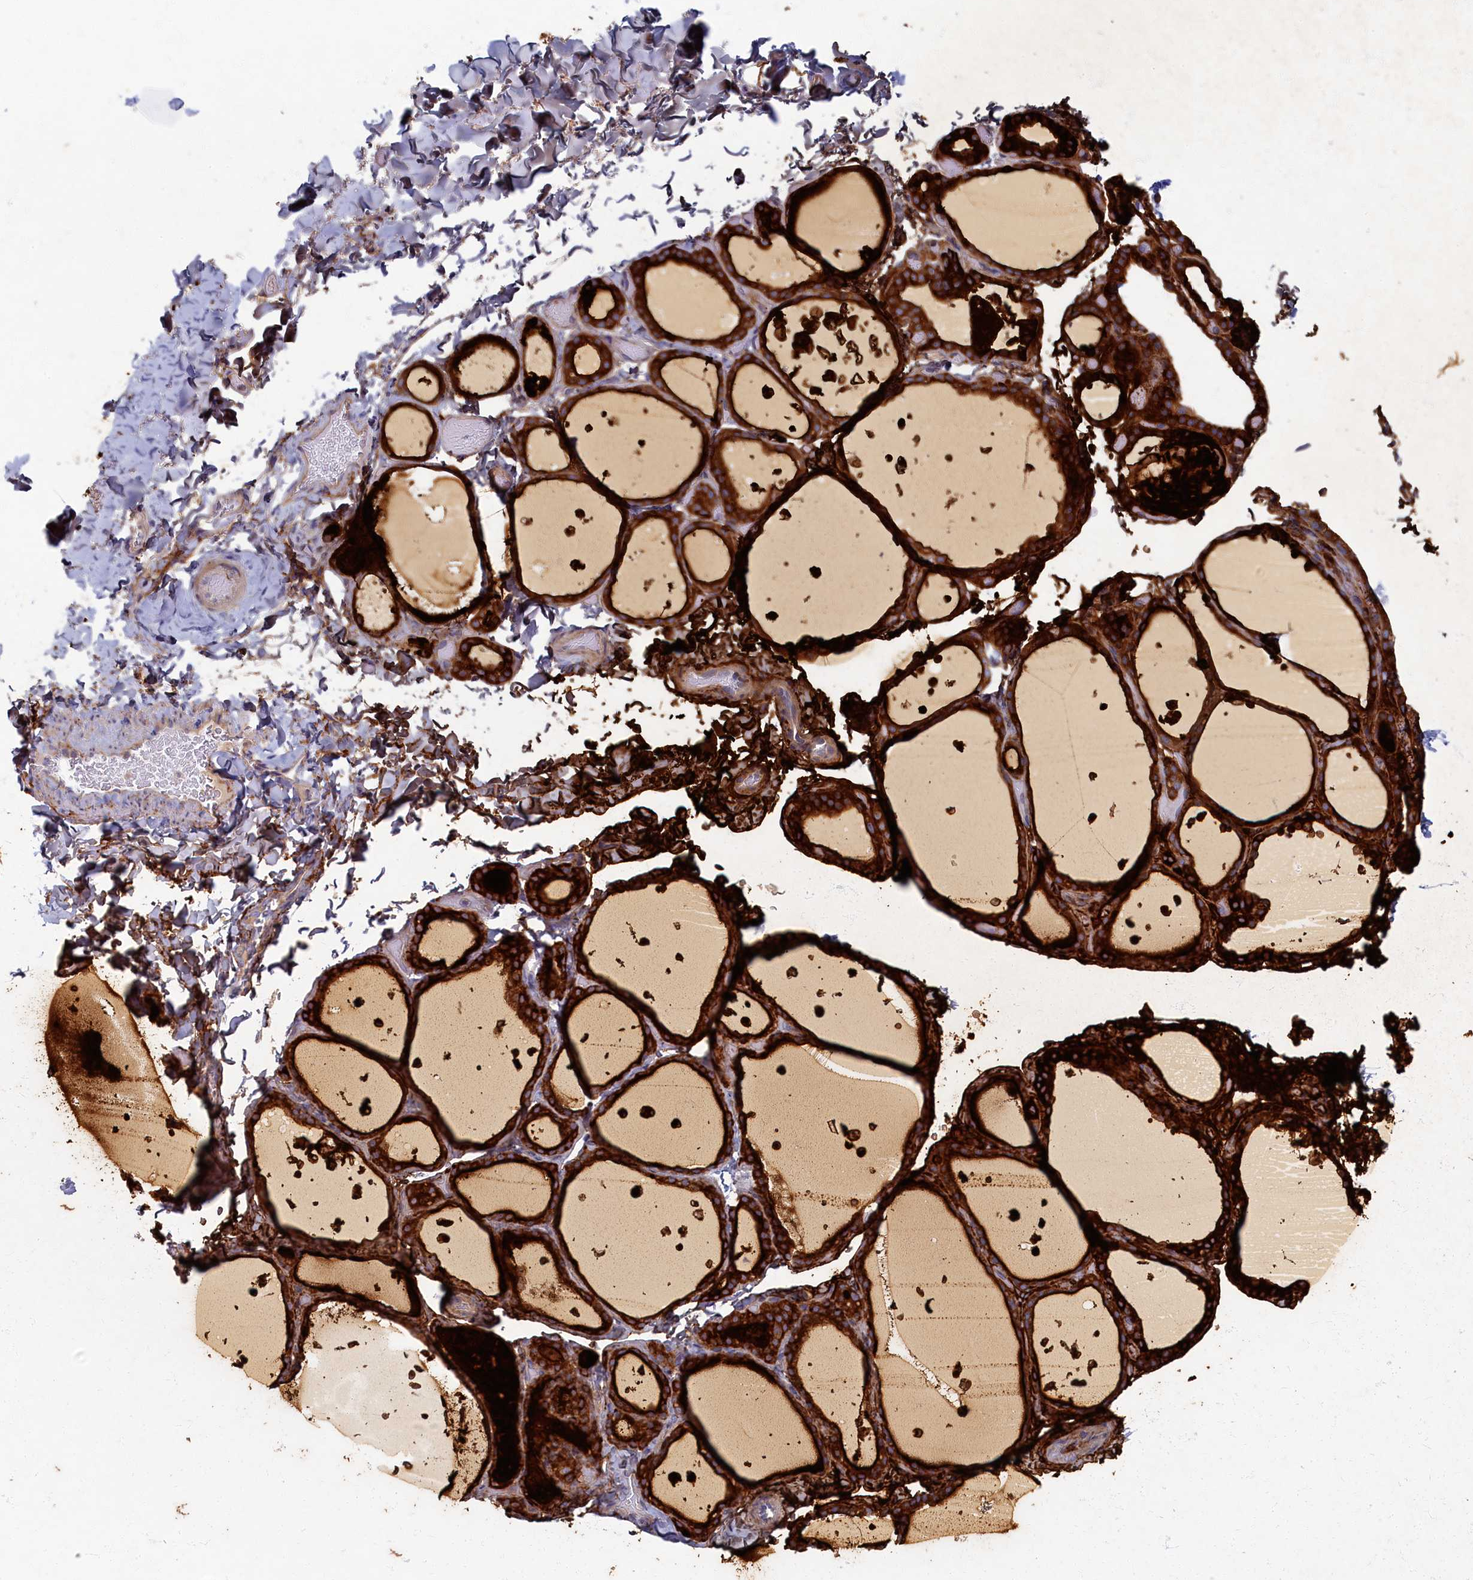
{"staining": {"intensity": "strong", "quantity": ">75%", "location": "cytoplasmic/membranous"}, "tissue": "thyroid gland", "cell_type": "Glandular cells", "image_type": "normal", "snomed": [{"axis": "morphology", "description": "Normal tissue, NOS"}, {"axis": "topography", "description": "Thyroid gland"}], "caption": "Protein expression analysis of benign thyroid gland reveals strong cytoplasmic/membranous expression in approximately >75% of glandular cells. Using DAB (brown) and hematoxylin (blue) stains, captured at high magnification using brightfield microscopy.", "gene": "WDR59", "patient": {"sex": "female", "age": 44}}